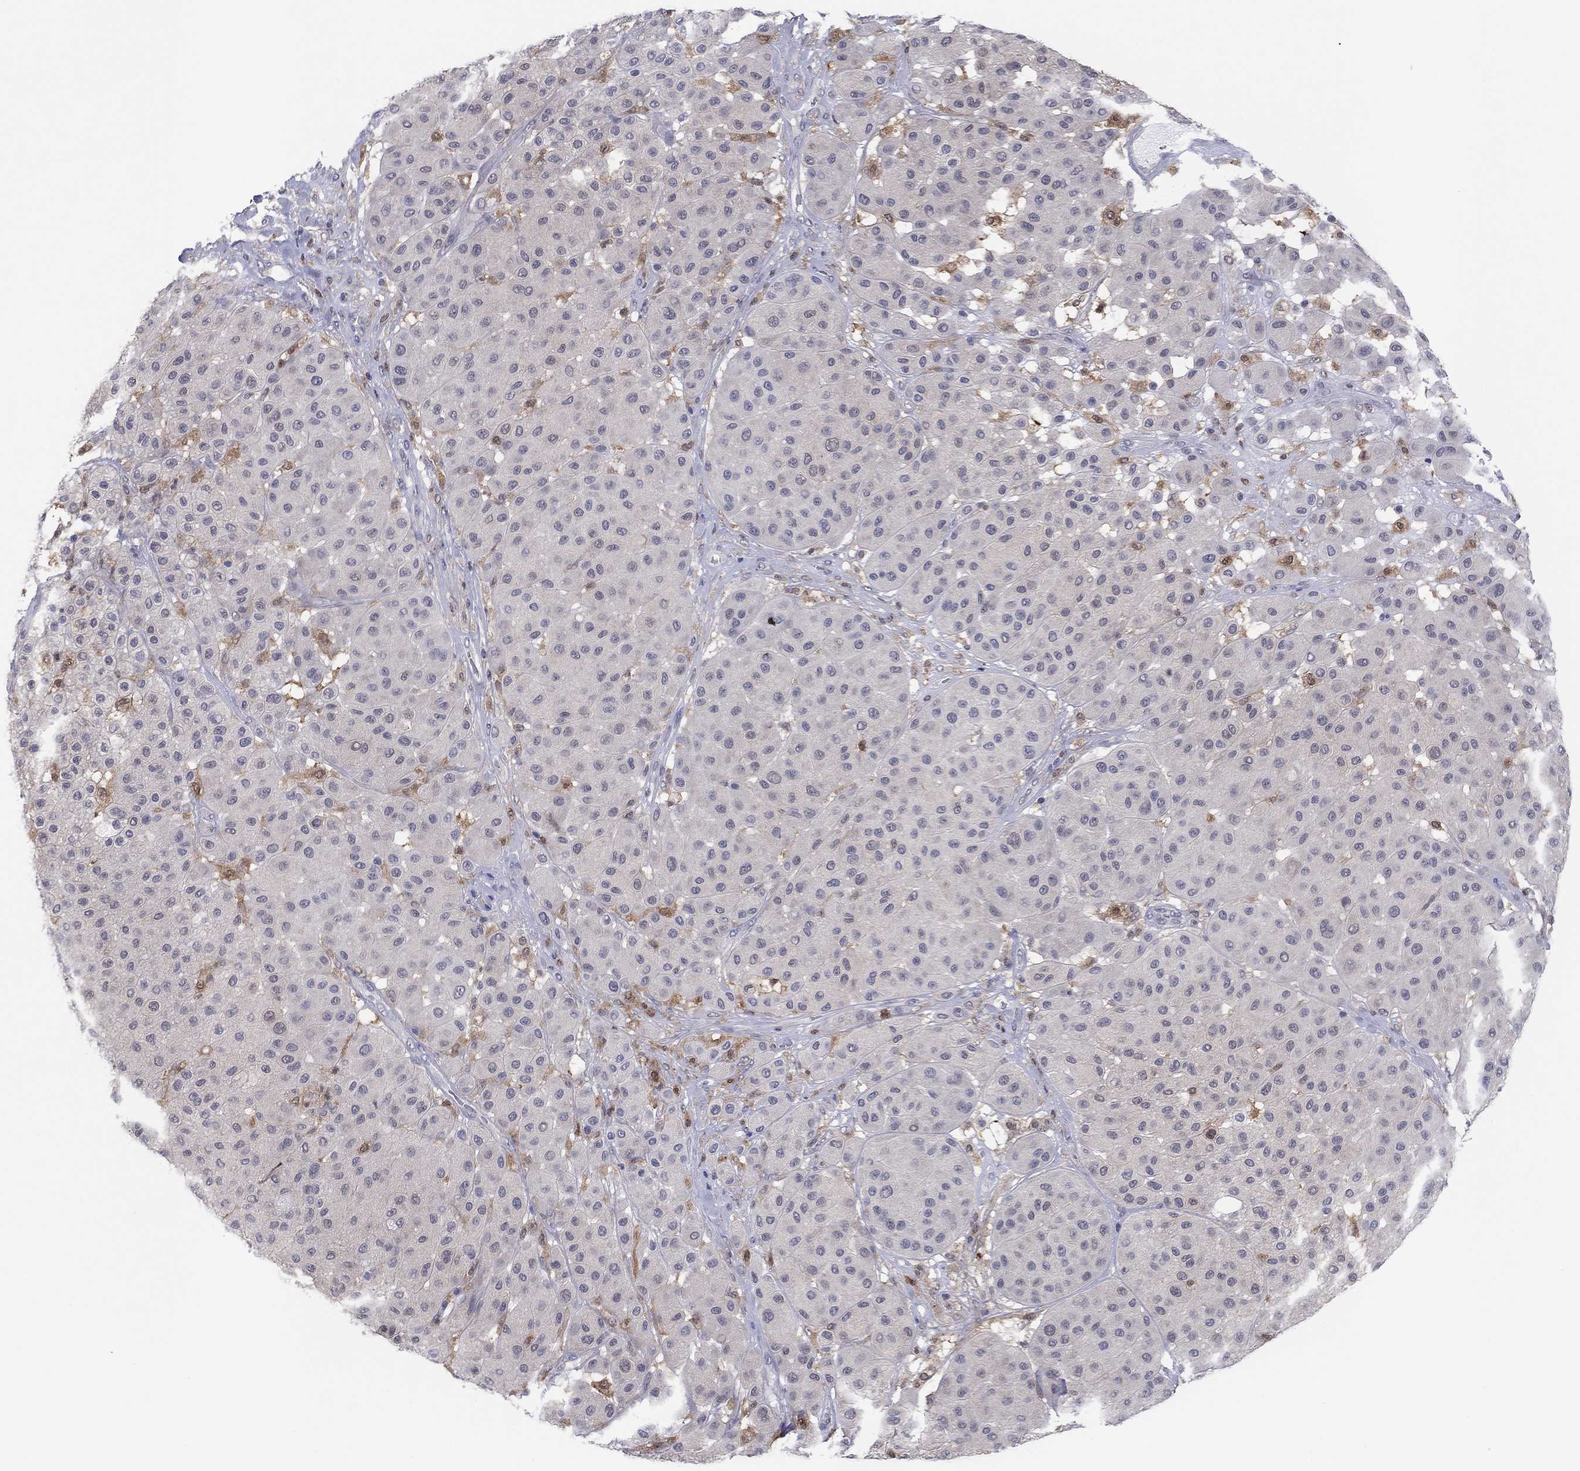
{"staining": {"intensity": "negative", "quantity": "none", "location": "none"}, "tissue": "melanoma", "cell_type": "Tumor cells", "image_type": "cancer", "snomed": [{"axis": "morphology", "description": "Malignant melanoma, Metastatic site"}, {"axis": "topography", "description": "Smooth muscle"}], "caption": "Protein analysis of malignant melanoma (metastatic site) reveals no significant staining in tumor cells.", "gene": "PDXK", "patient": {"sex": "male", "age": 41}}